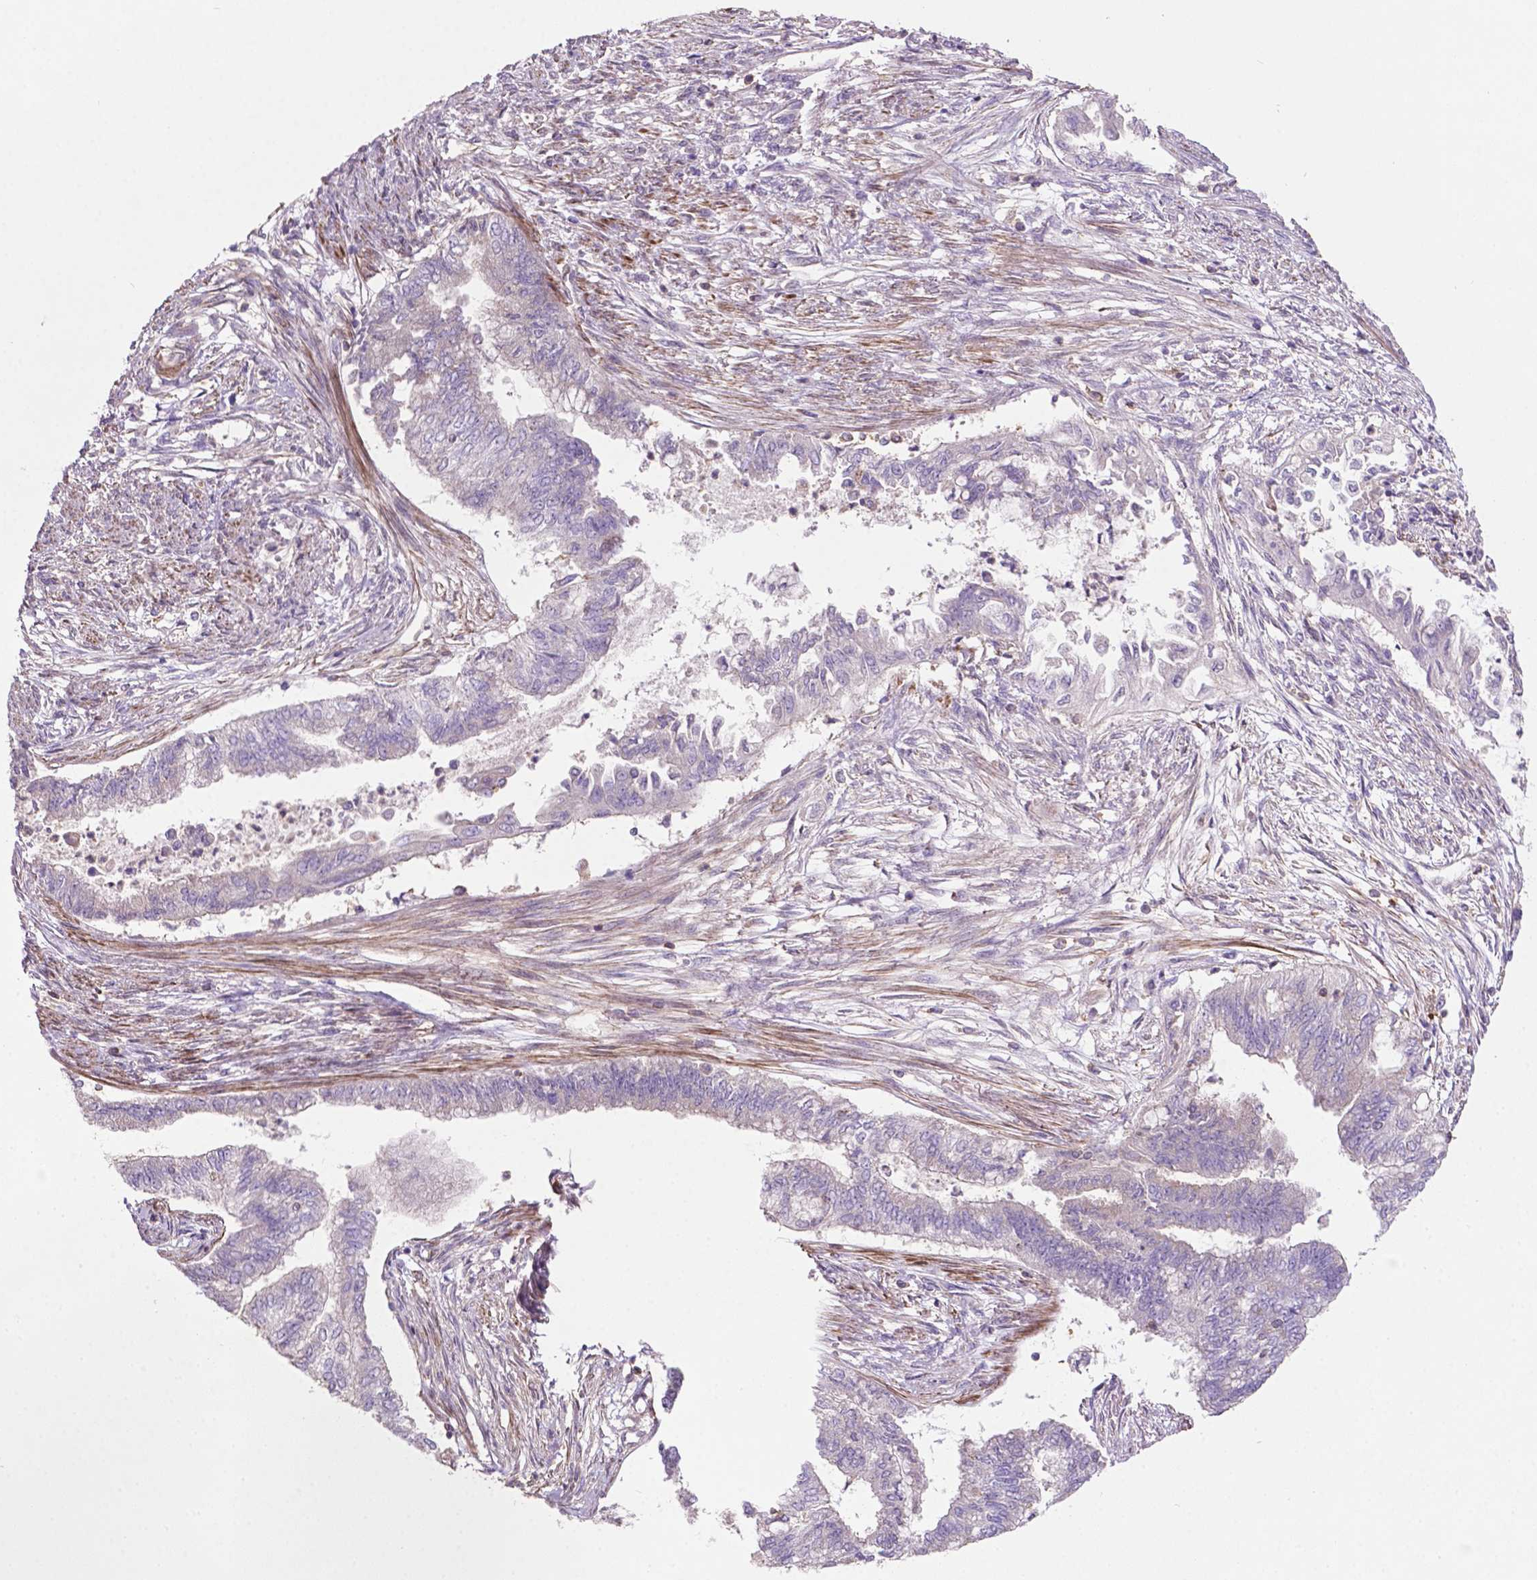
{"staining": {"intensity": "negative", "quantity": "none", "location": "none"}, "tissue": "endometrial cancer", "cell_type": "Tumor cells", "image_type": "cancer", "snomed": [{"axis": "morphology", "description": "Adenocarcinoma, NOS"}, {"axis": "topography", "description": "Endometrium"}], "caption": "The photomicrograph exhibits no significant expression in tumor cells of endometrial cancer.", "gene": "BMP4", "patient": {"sex": "female", "age": 65}}